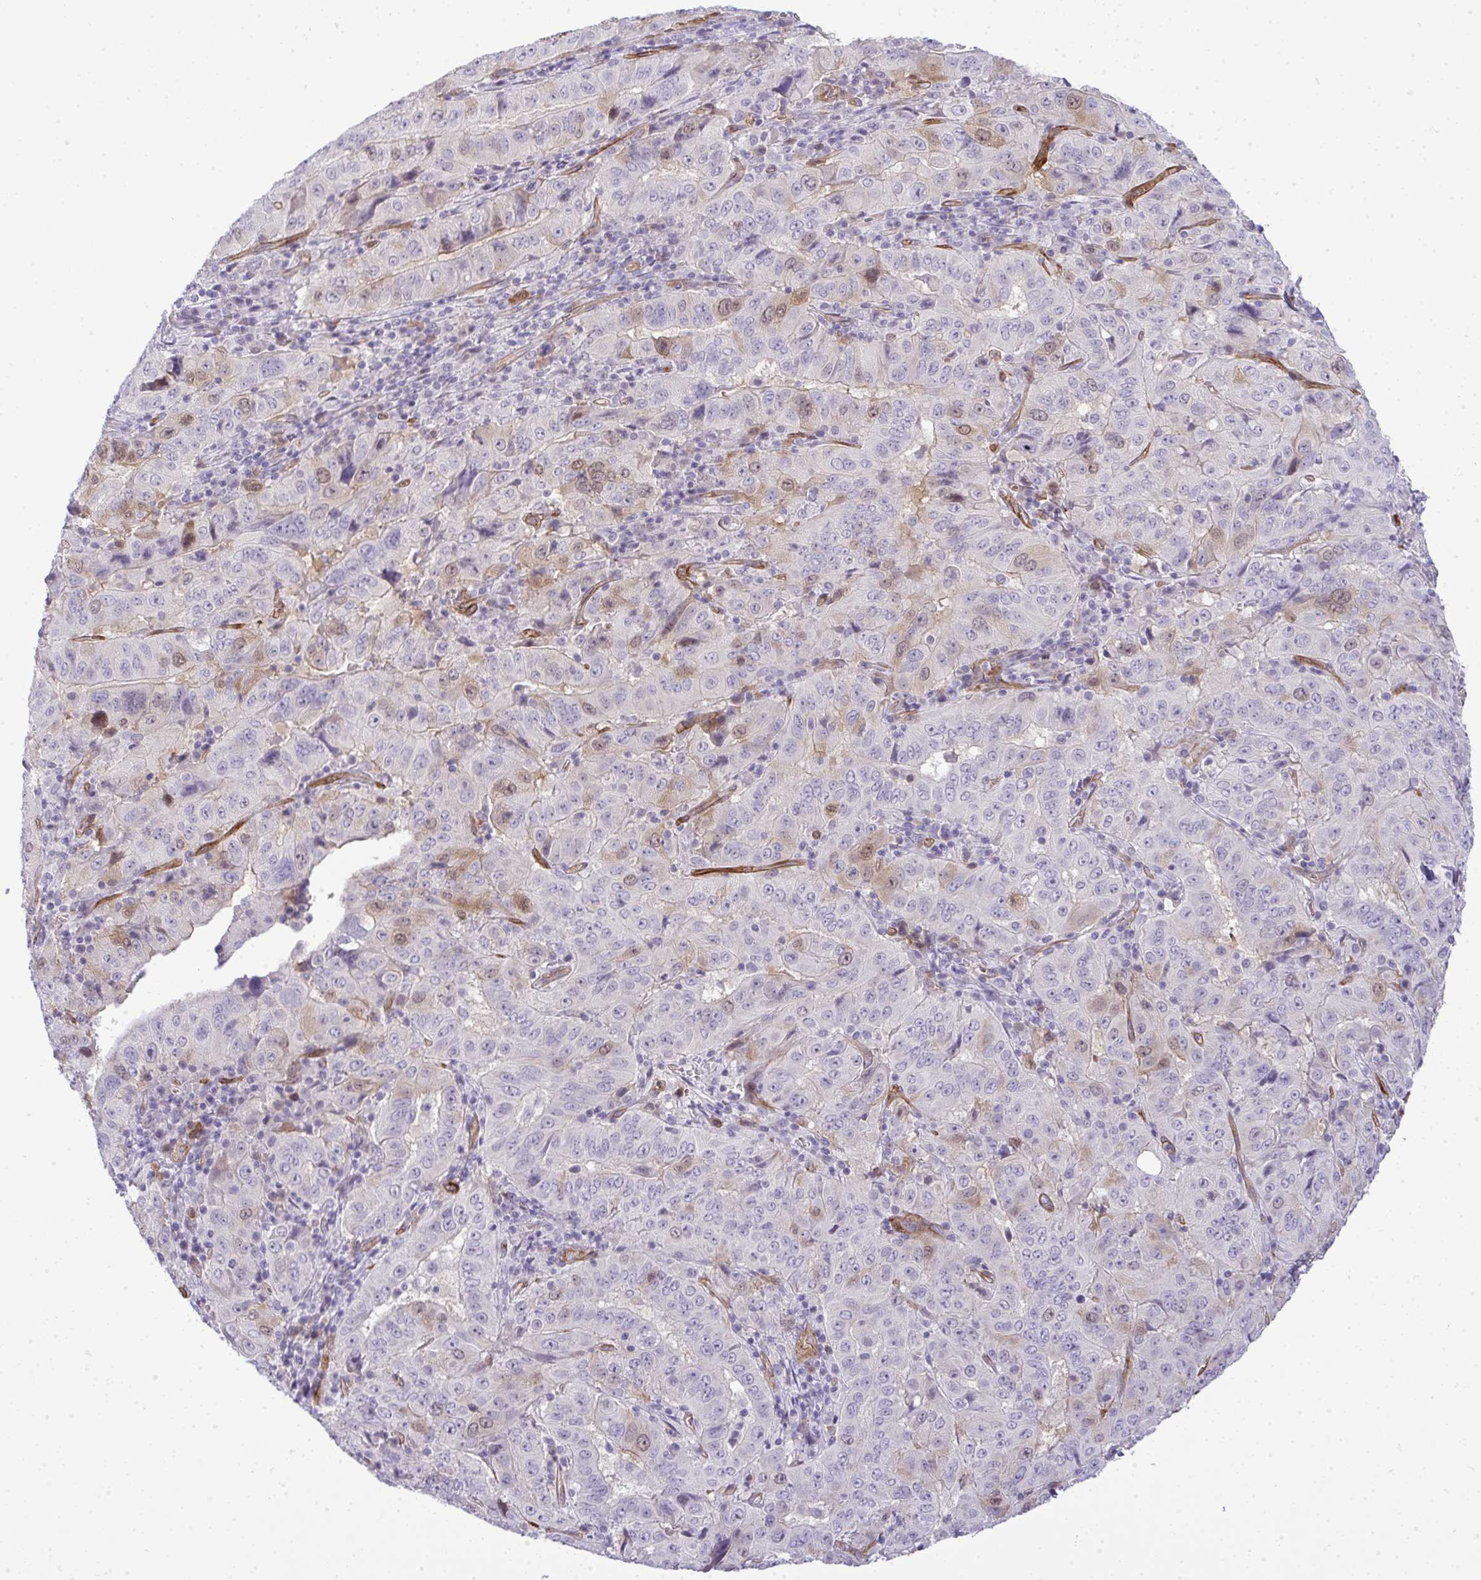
{"staining": {"intensity": "moderate", "quantity": "<25%", "location": "cytoplasmic/membranous,nuclear"}, "tissue": "pancreatic cancer", "cell_type": "Tumor cells", "image_type": "cancer", "snomed": [{"axis": "morphology", "description": "Adenocarcinoma, NOS"}, {"axis": "topography", "description": "Pancreas"}], "caption": "DAB immunohistochemical staining of pancreatic cancer (adenocarcinoma) shows moderate cytoplasmic/membranous and nuclear protein positivity in about <25% of tumor cells. The staining was performed using DAB (3,3'-diaminobenzidine), with brown indicating positive protein expression. Nuclei are stained blue with hematoxylin.", "gene": "UBE2S", "patient": {"sex": "male", "age": 63}}